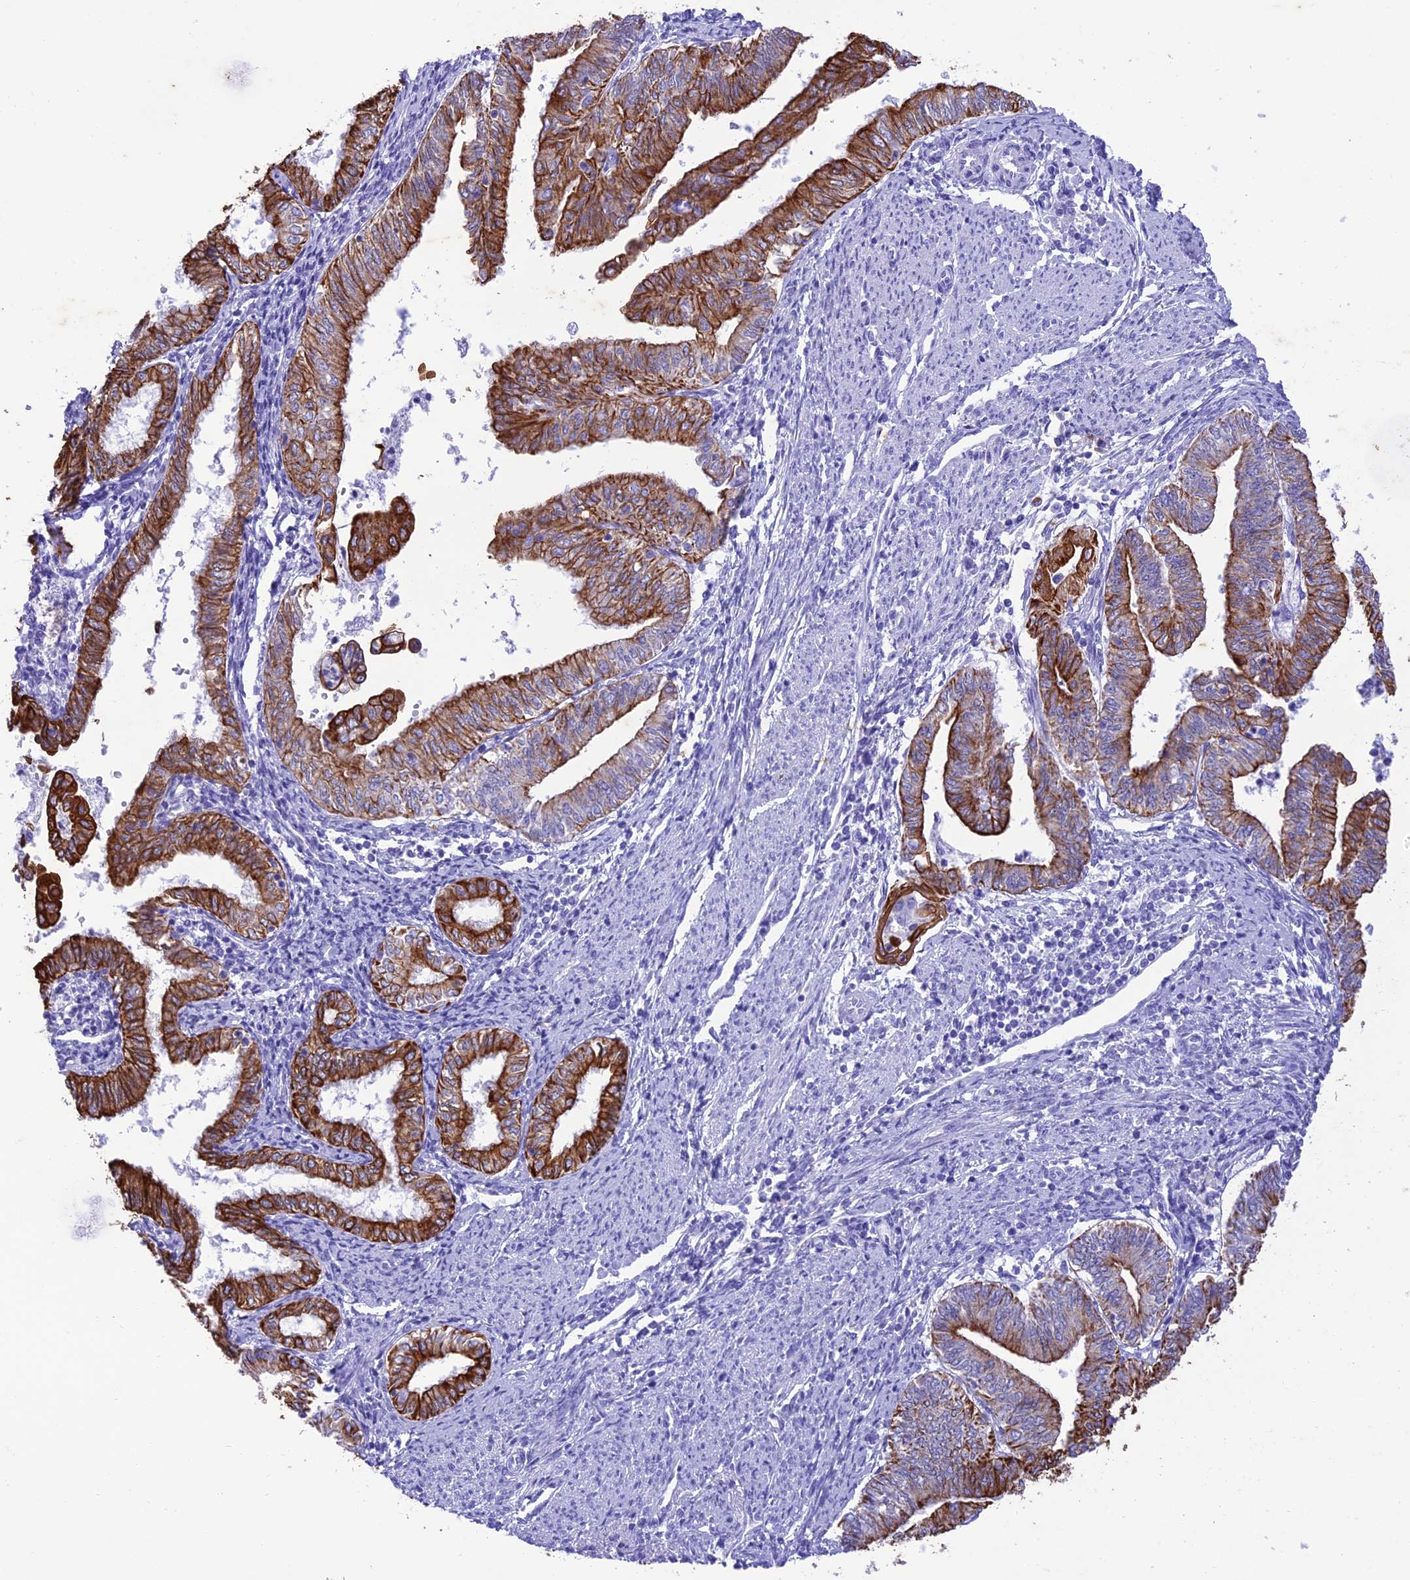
{"staining": {"intensity": "strong", "quantity": ">75%", "location": "cytoplasmic/membranous"}, "tissue": "endometrial cancer", "cell_type": "Tumor cells", "image_type": "cancer", "snomed": [{"axis": "morphology", "description": "Adenocarcinoma, NOS"}, {"axis": "topography", "description": "Endometrium"}], "caption": "Immunohistochemistry photomicrograph of endometrial cancer stained for a protein (brown), which exhibits high levels of strong cytoplasmic/membranous expression in approximately >75% of tumor cells.", "gene": "VPS52", "patient": {"sex": "female", "age": 66}}